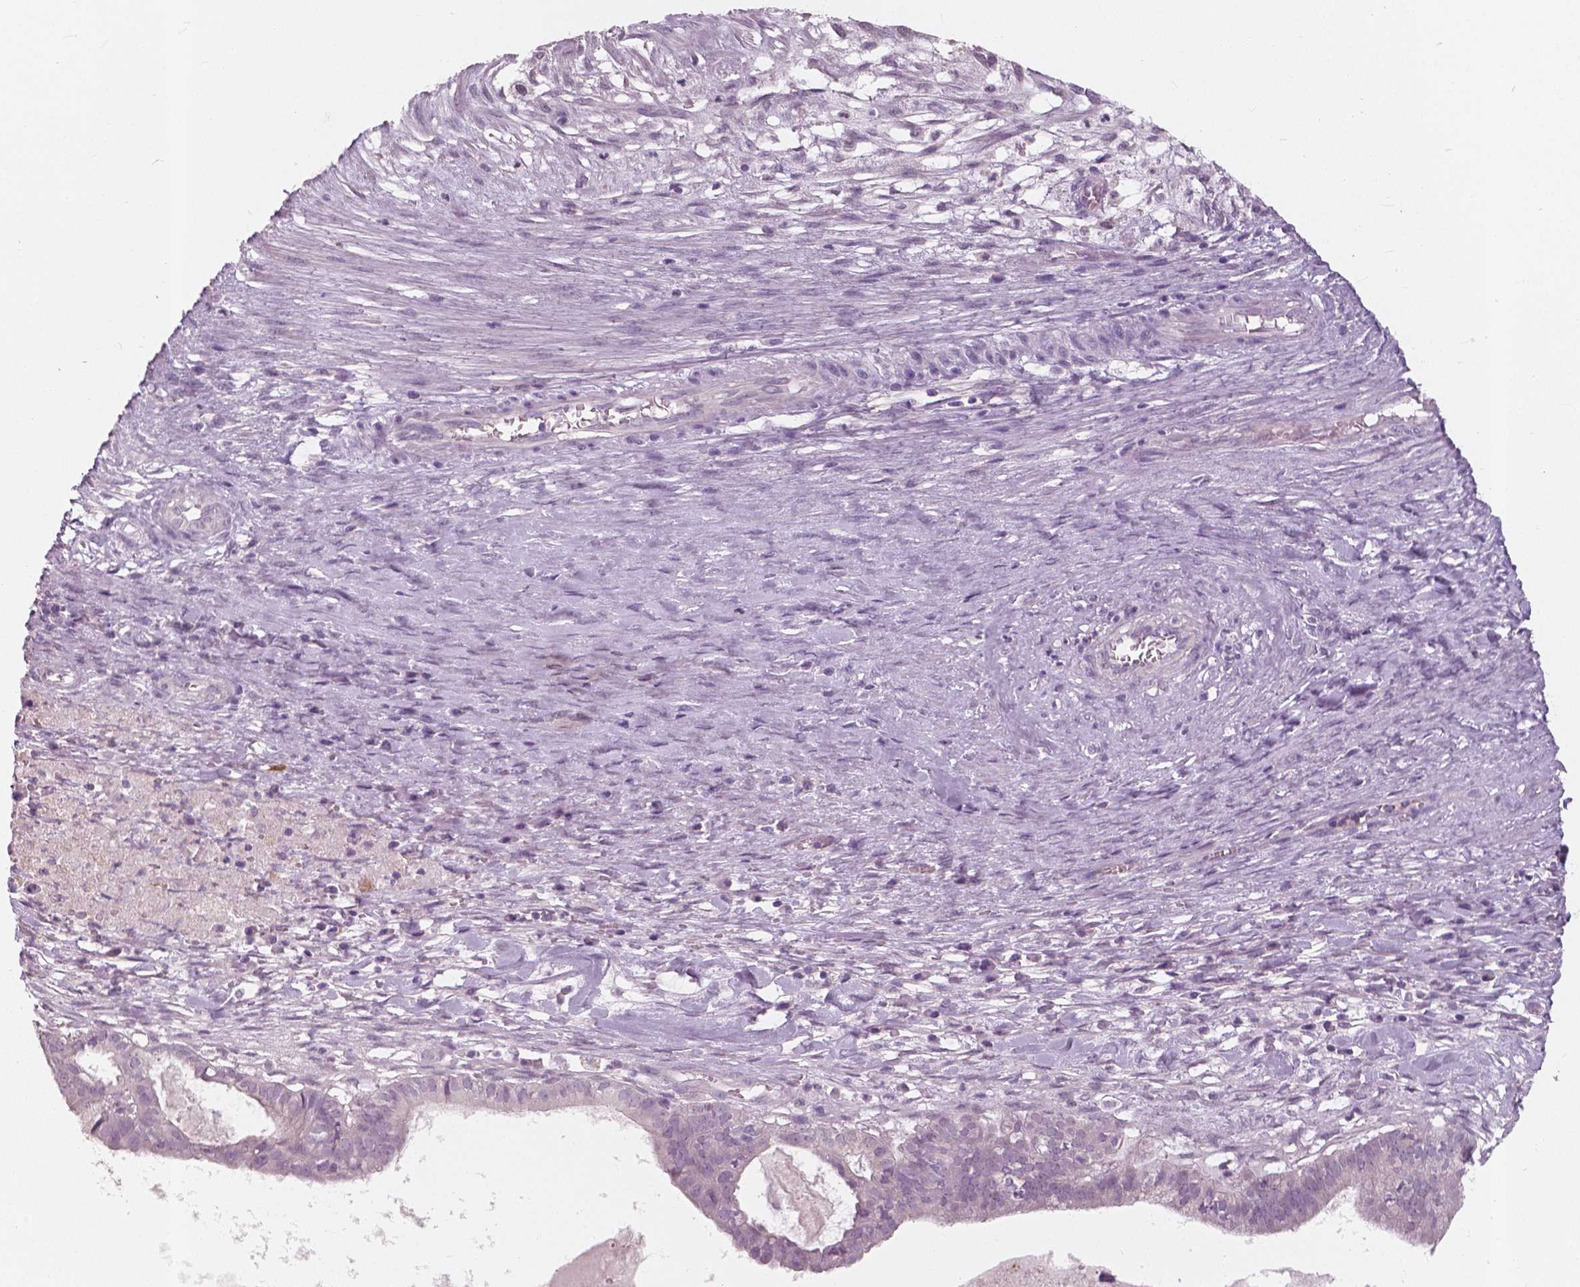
{"staining": {"intensity": "negative", "quantity": "none", "location": "none"}, "tissue": "ovarian cancer", "cell_type": "Tumor cells", "image_type": "cancer", "snomed": [{"axis": "morphology", "description": "Carcinoma, endometroid"}, {"axis": "topography", "description": "Ovary"}], "caption": "Tumor cells show no significant protein expression in ovarian endometroid carcinoma.", "gene": "SAT2", "patient": {"sex": "female", "age": 64}}